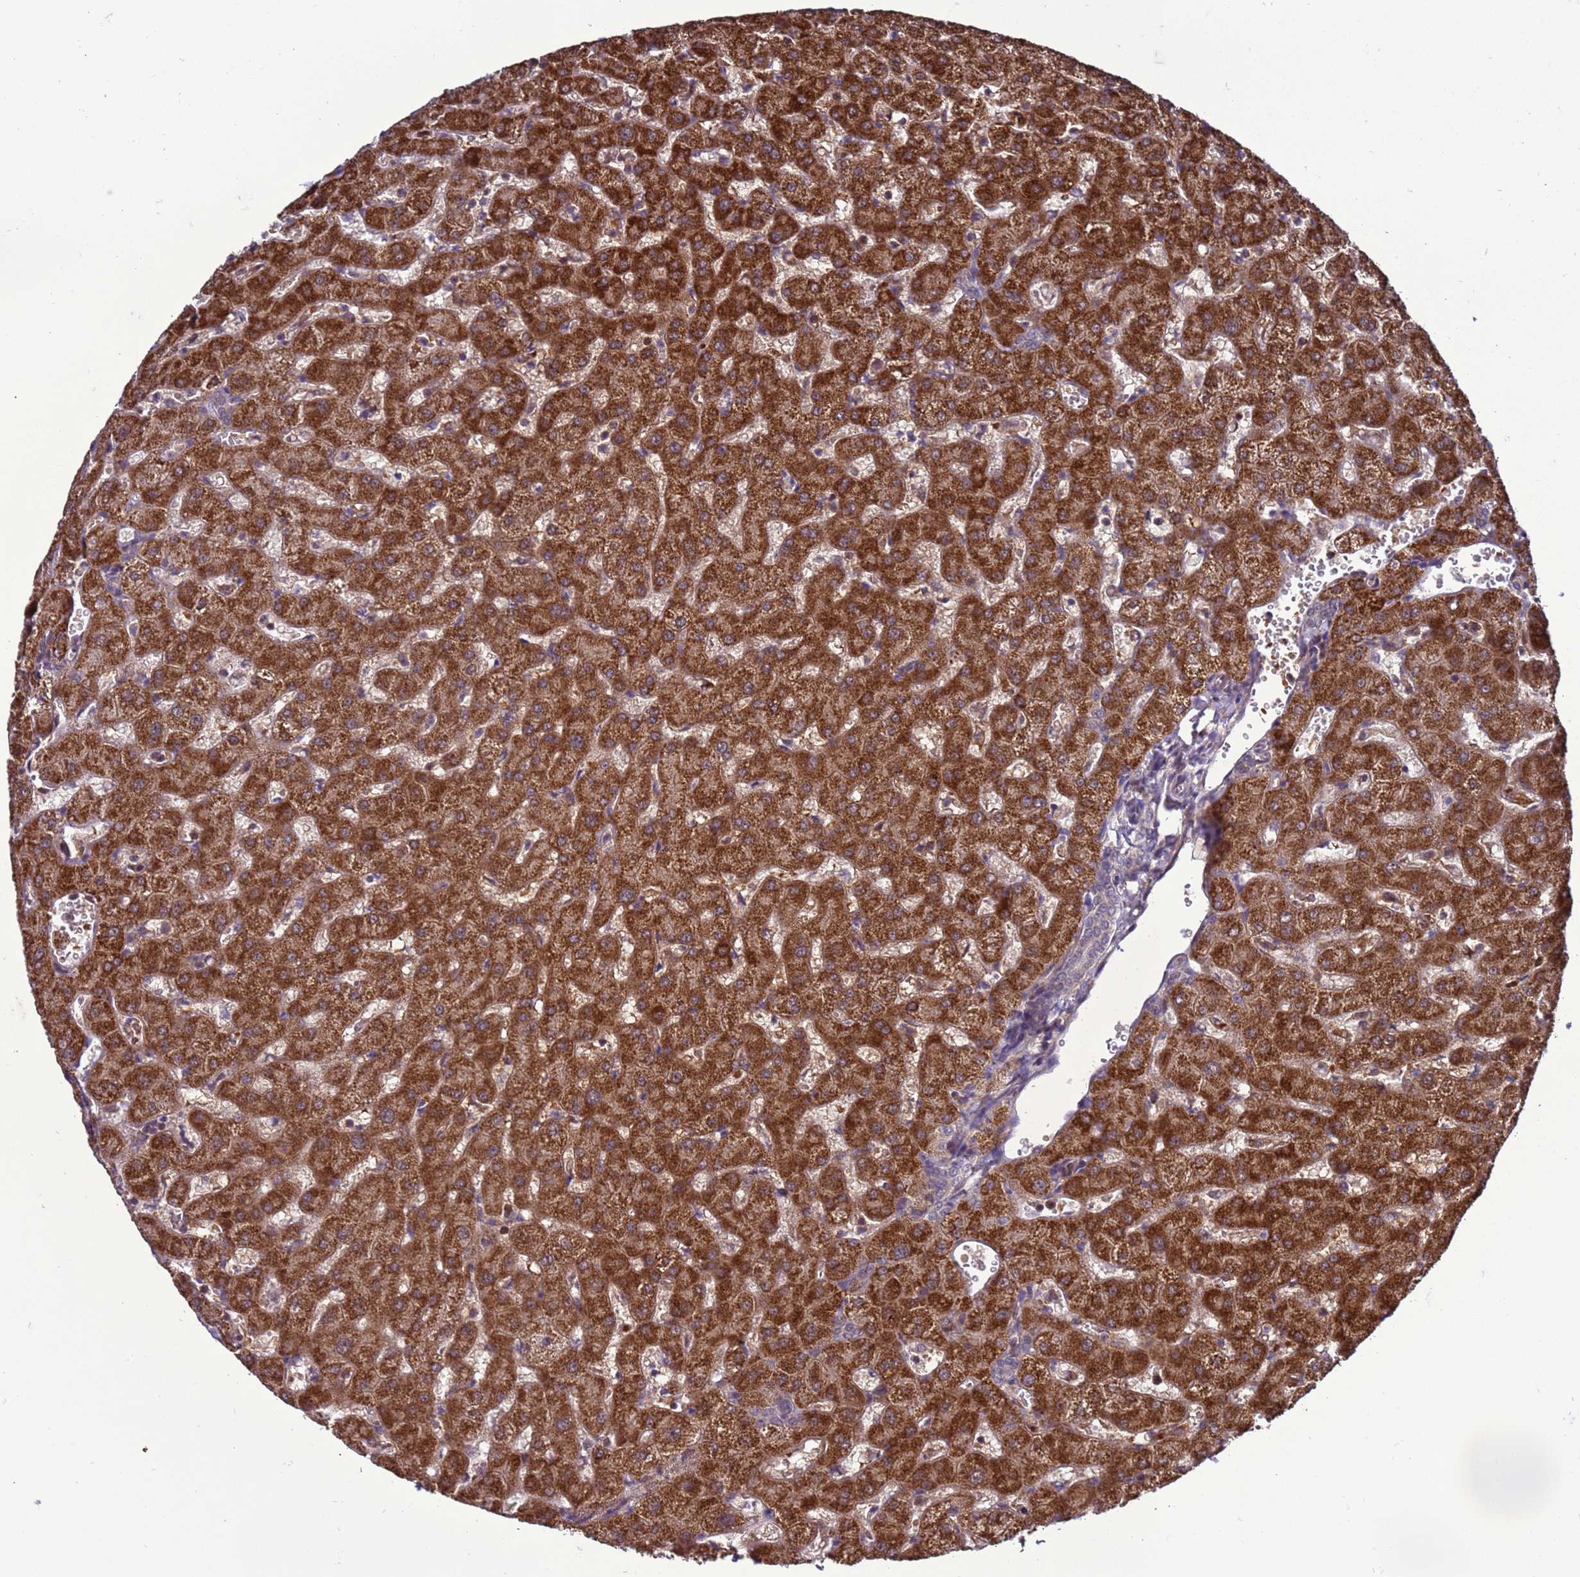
{"staining": {"intensity": "negative", "quantity": "none", "location": "none"}, "tissue": "liver", "cell_type": "Cholangiocytes", "image_type": "normal", "snomed": [{"axis": "morphology", "description": "Normal tissue, NOS"}, {"axis": "topography", "description": "Liver"}], "caption": "Cholangiocytes are negative for protein expression in unremarkable human liver. (DAB (3,3'-diaminobenzidine) immunohistochemistry (IHC), high magnification).", "gene": "GEN1", "patient": {"sex": "female", "age": 63}}